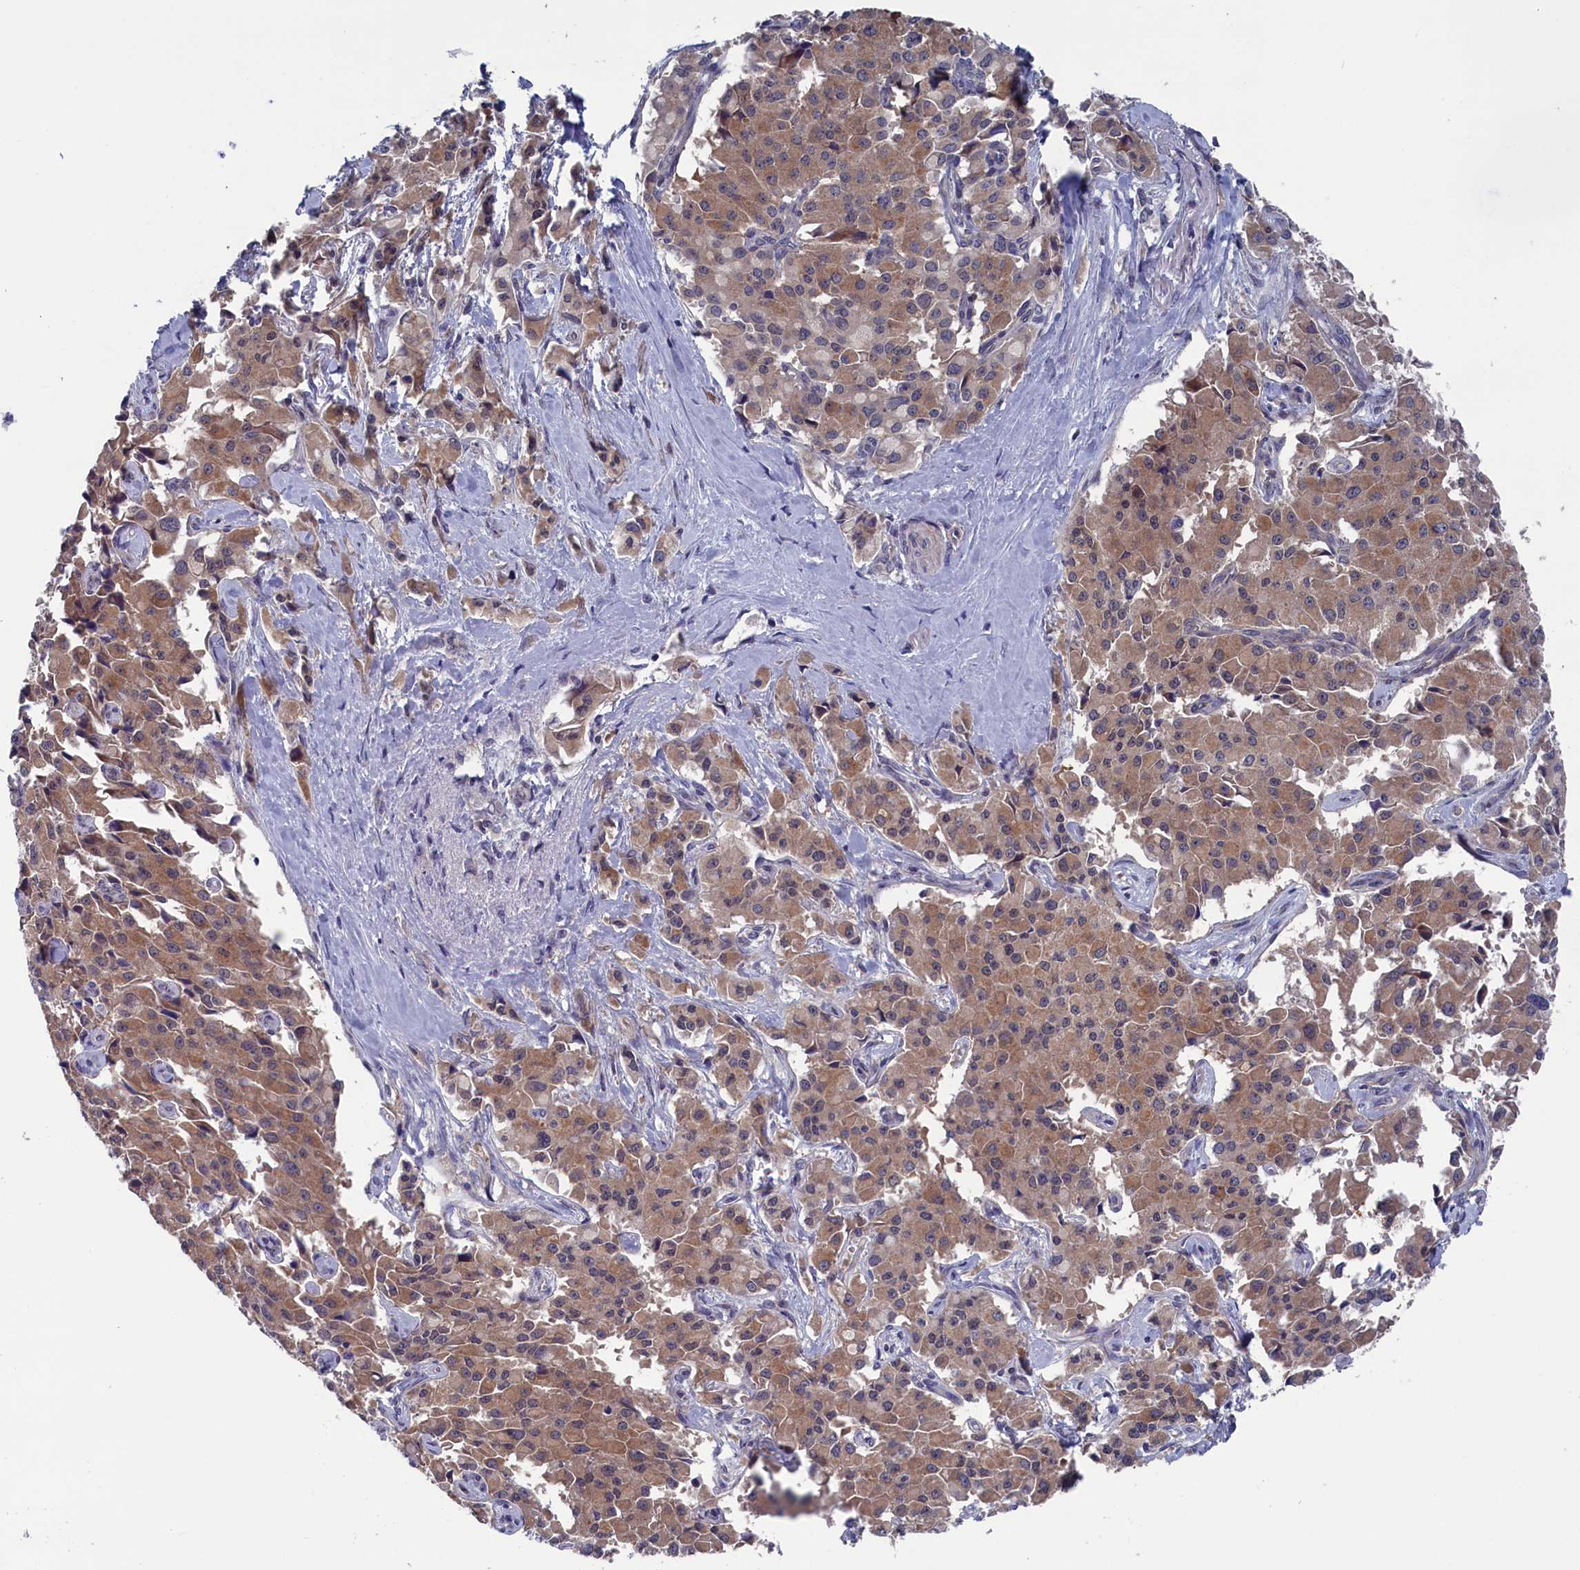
{"staining": {"intensity": "moderate", "quantity": ">75%", "location": "cytoplasmic/membranous"}, "tissue": "pancreatic cancer", "cell_type": "Tumor cells", "image_type": "cancer", "snomed": [{"axis": "morphology", "description": "Adenocarcinoma, NOS"}, {"axis": "topography", "description": "Pancreas"}], "caption": "Protein staining displays moderate cytoplasmic/membranous positivity in approximately >75% of tumor cells in pancreatic cancer.", "gene": "SPATA13", "patient": {"sex": "male", "age": 65}}